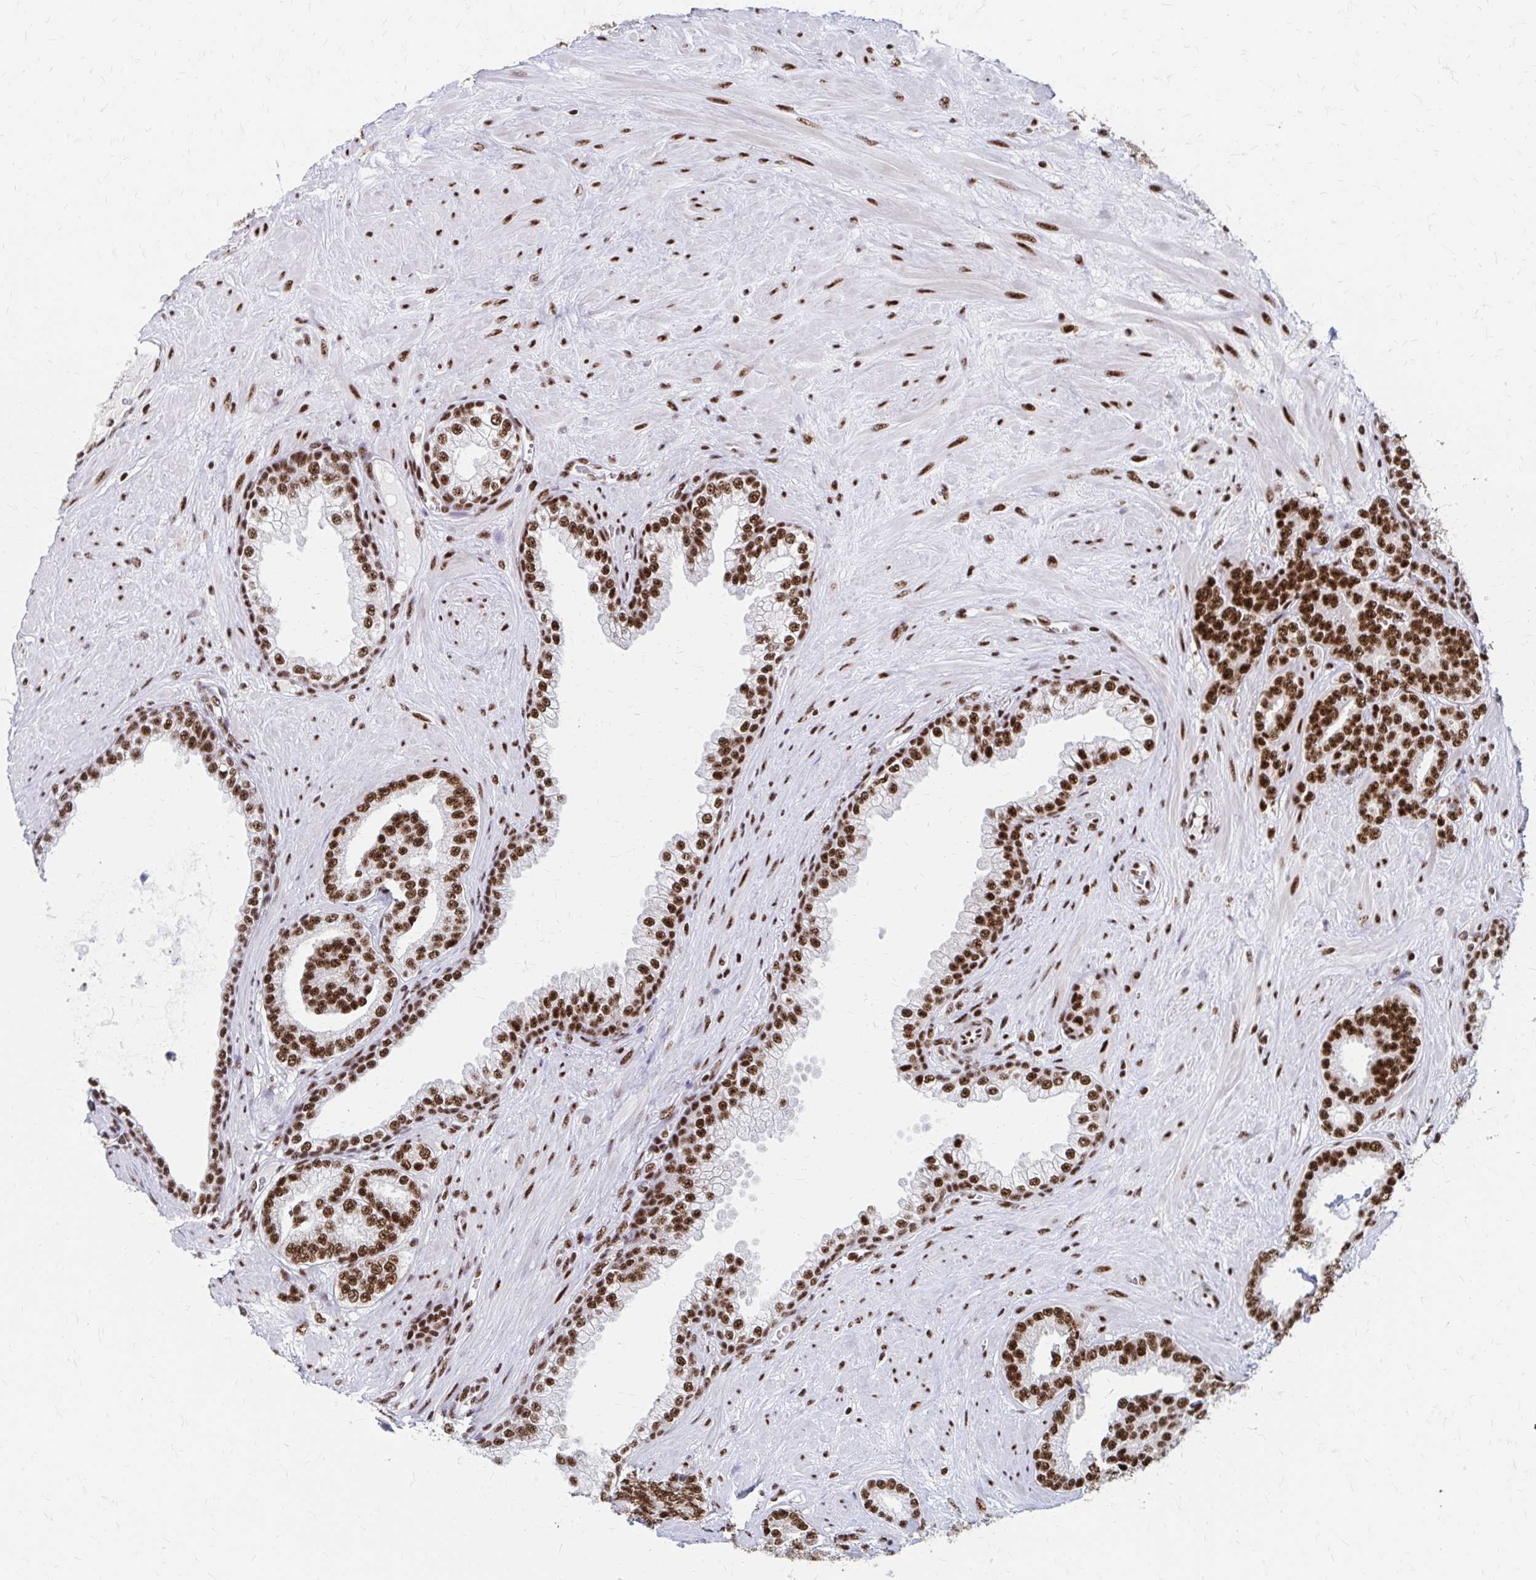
{"staining": {"intensity": "strong", "quantity": ">75%", "location": "nuclear"}, "tissue": "prostate cancer", "cell_type": "Tumor cells", "image_type": "cancer", "snomed": [{"axis": "morphology", "description": "Adenocarcinoma, High grade"}, {"axis": "topography", "description": "Prostate"}], "caption": "Immunohistochemical staining of human prostate high-grade adenocarcinoma demonstrates strong nuclear protein expression in about >75% of tumor cells.", "gene": "CNKSR3", "patient": {"sex": "male", "age": 62}}